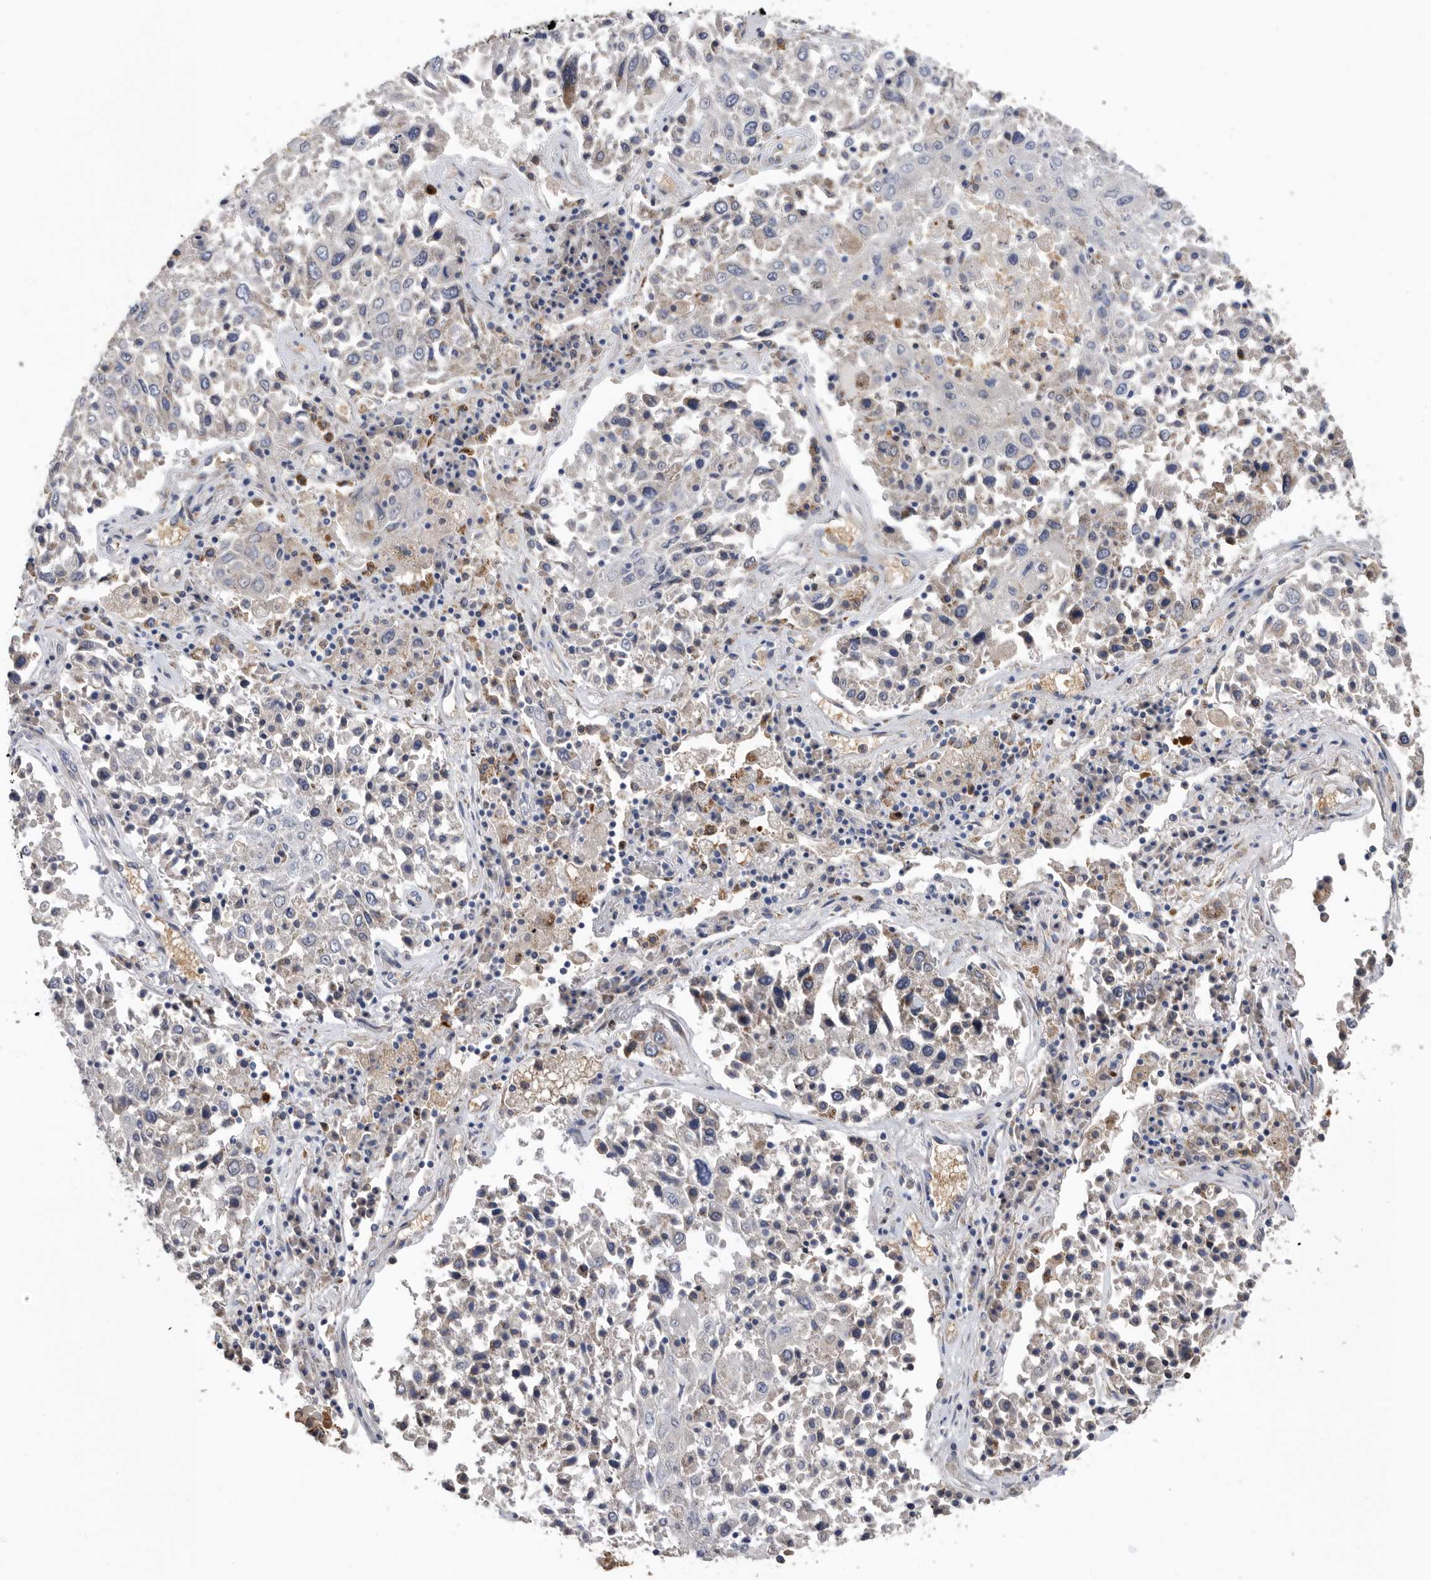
{"staining": {"intensity": "negative", "quantity": "none", "location": "none"}, "tissue": "lung cancer", "cell_type": "Tumor cells", "image_type": "cancer", "snomed": [{"axis": "morphology", "description": "Squamous cell carcinoma, NOS"}, {"axis": "topography", "description": "Lung"}], "caption": "Immunohistochemistry of lung cancer demonstrates no positivity in tumor cells. The staining was performed using DAB to visualize the protein expression in brown, while the nuclei were stained in blue with hematoxylin (Magnification: 20x).", "gene": "CRISPLD2", "patient": {"sex": "male", "age": 65}}